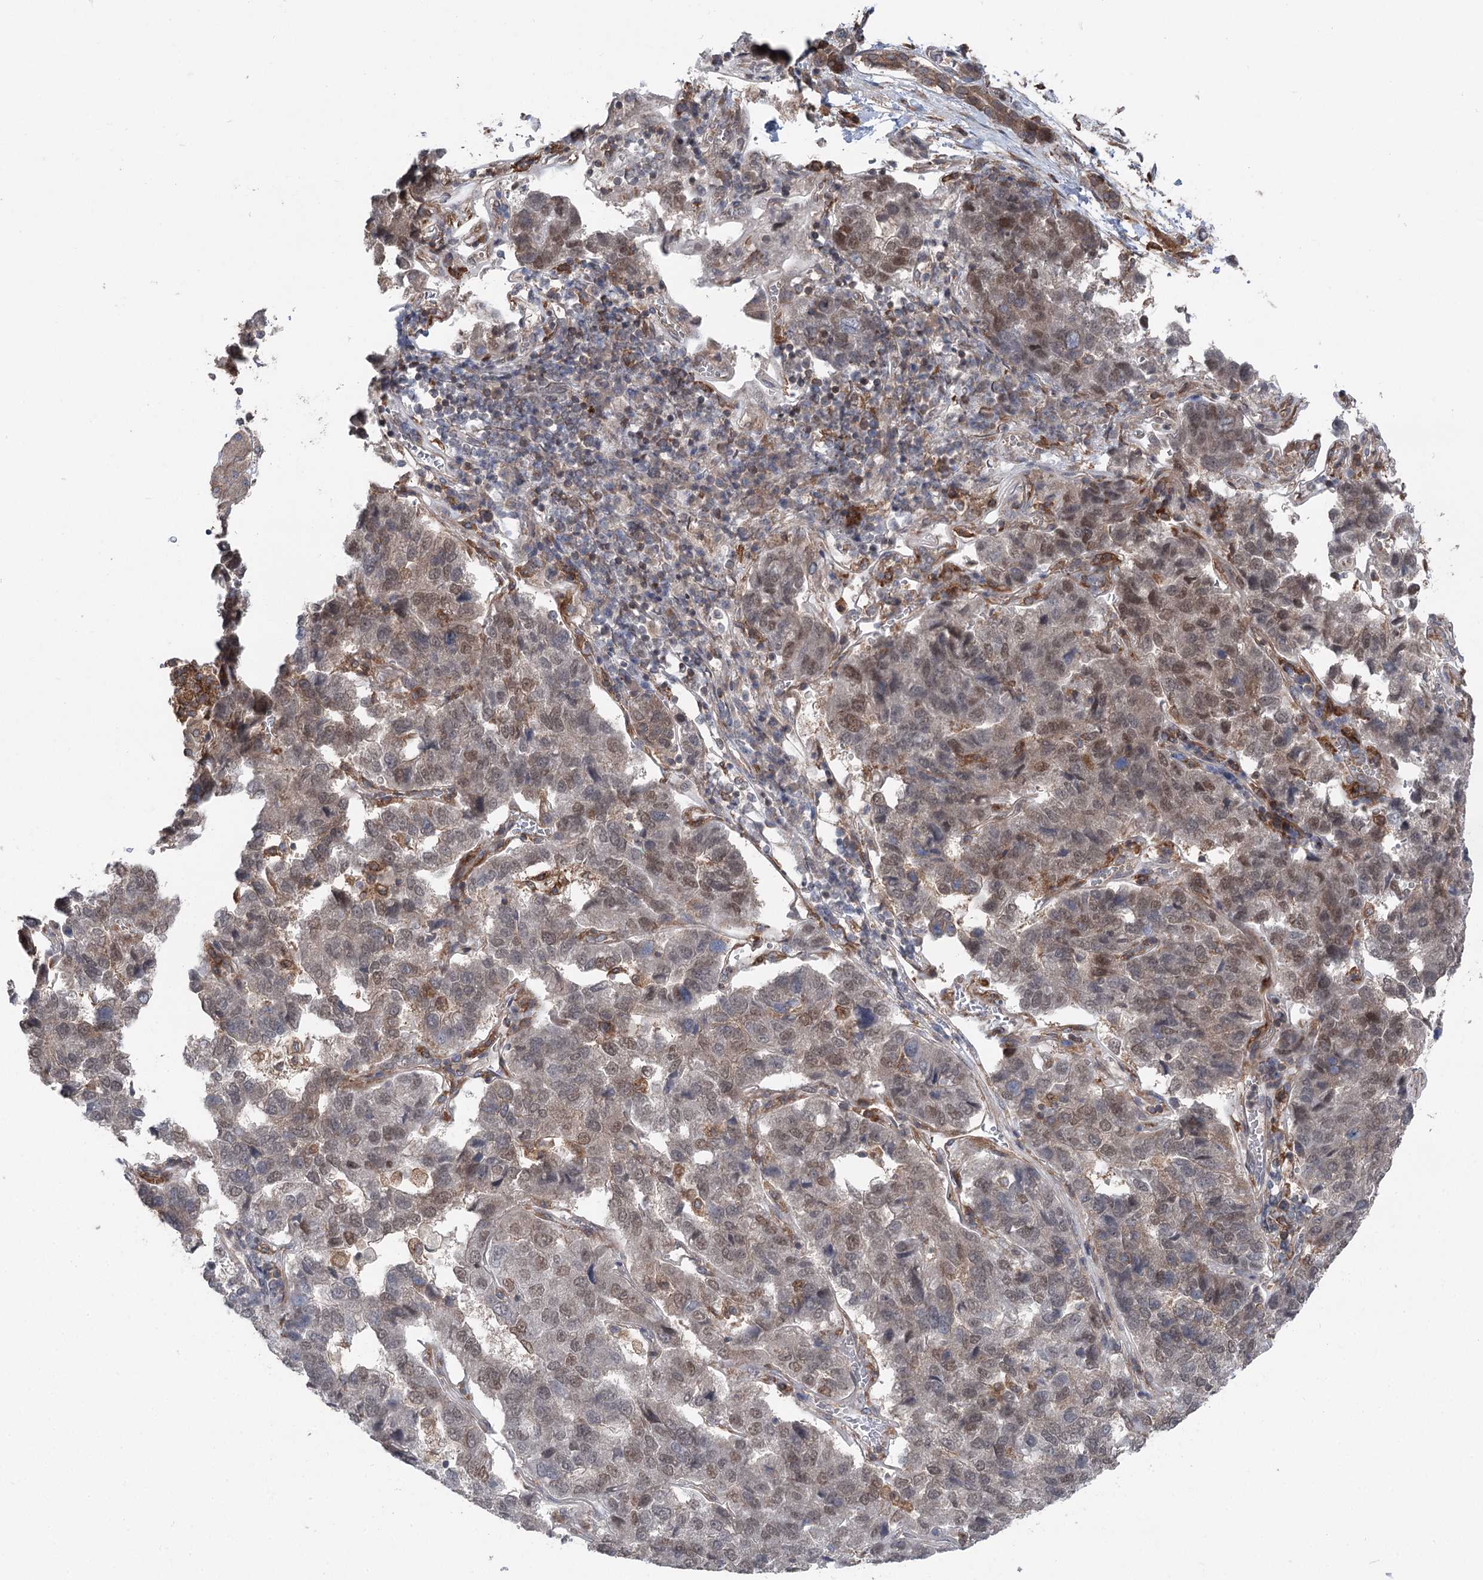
{"staining": {"intensity": "moderate", "quantity": "<25%", "location": "nuclear"}, "tissue": "pancreatic cancer", "cell_type": "Tumor cells", "image_type": "cancer", "snomed": [{"axis": "morphology", "description": "Adenocarcinoma, NOS"}, {"axis": "topography", "description": "Pancreas"}], "caption": "IHC of pancreatic cancer demonstrates low levels of moderate nuclear staining in approximately <25% of tumor cells. The staining was performed using DAB to visualize the protein expression in brown, while the nuclei were stained in blue with hematoxylin (Magnification: 20x).", "gene": "PPP1R21", "patient": {"sex": "female", "age": 61}}